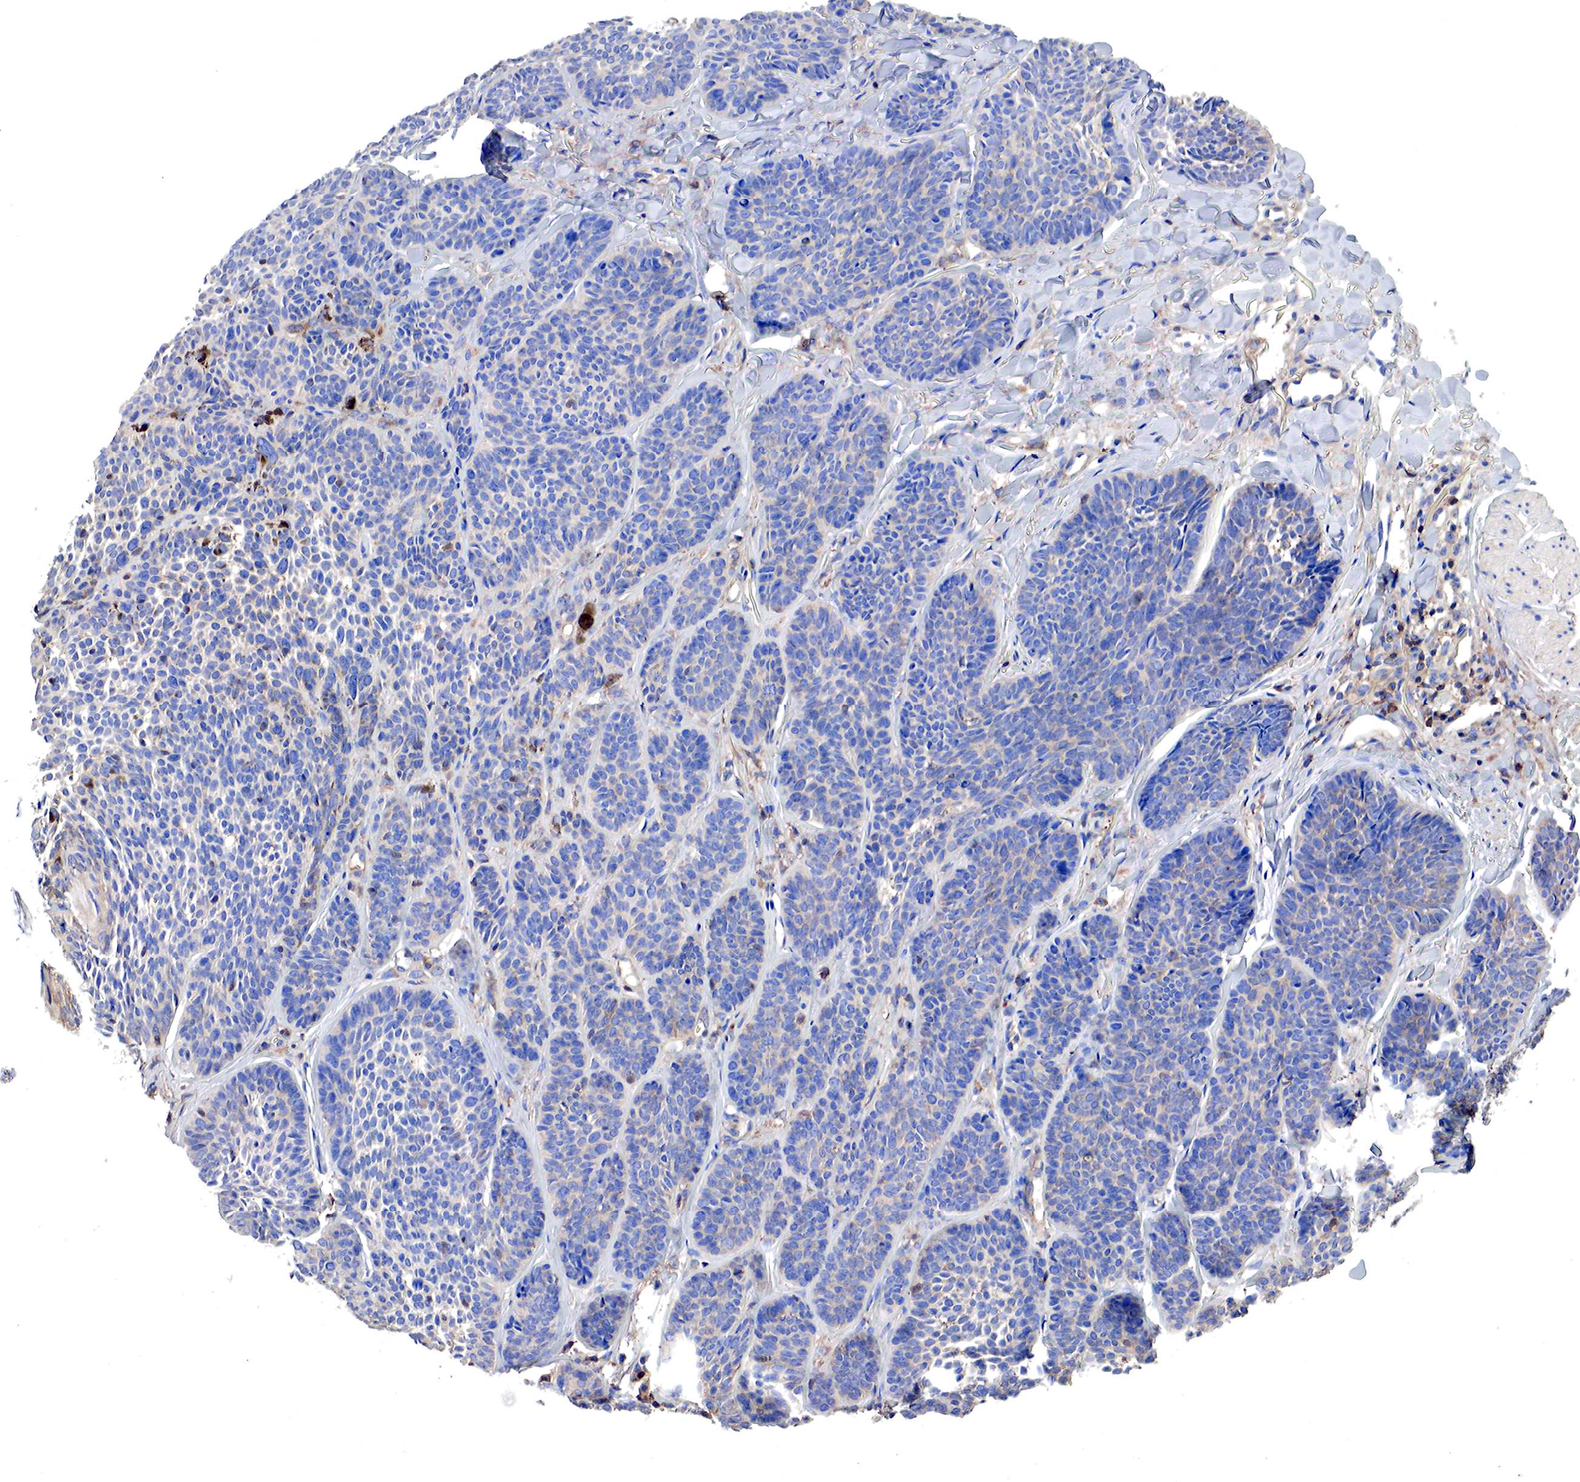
{"staining": {"intensity": "negative", "quantity": "none", "location": "none"}, "tissue": "skin cancer", "cell_type": "Tumor cells", "image_type": "cancer", "snomed": [{"axis": "morphology", "description": "Basal cell carcinoma"}, {"axis": "topography", "description": "Skin"}], "caption": "Tumor cells show no significant protein positivity in basal cell carcinoma (skin).", "gene": "G6PD", "patient": {"sex": "female", "age": 62}}